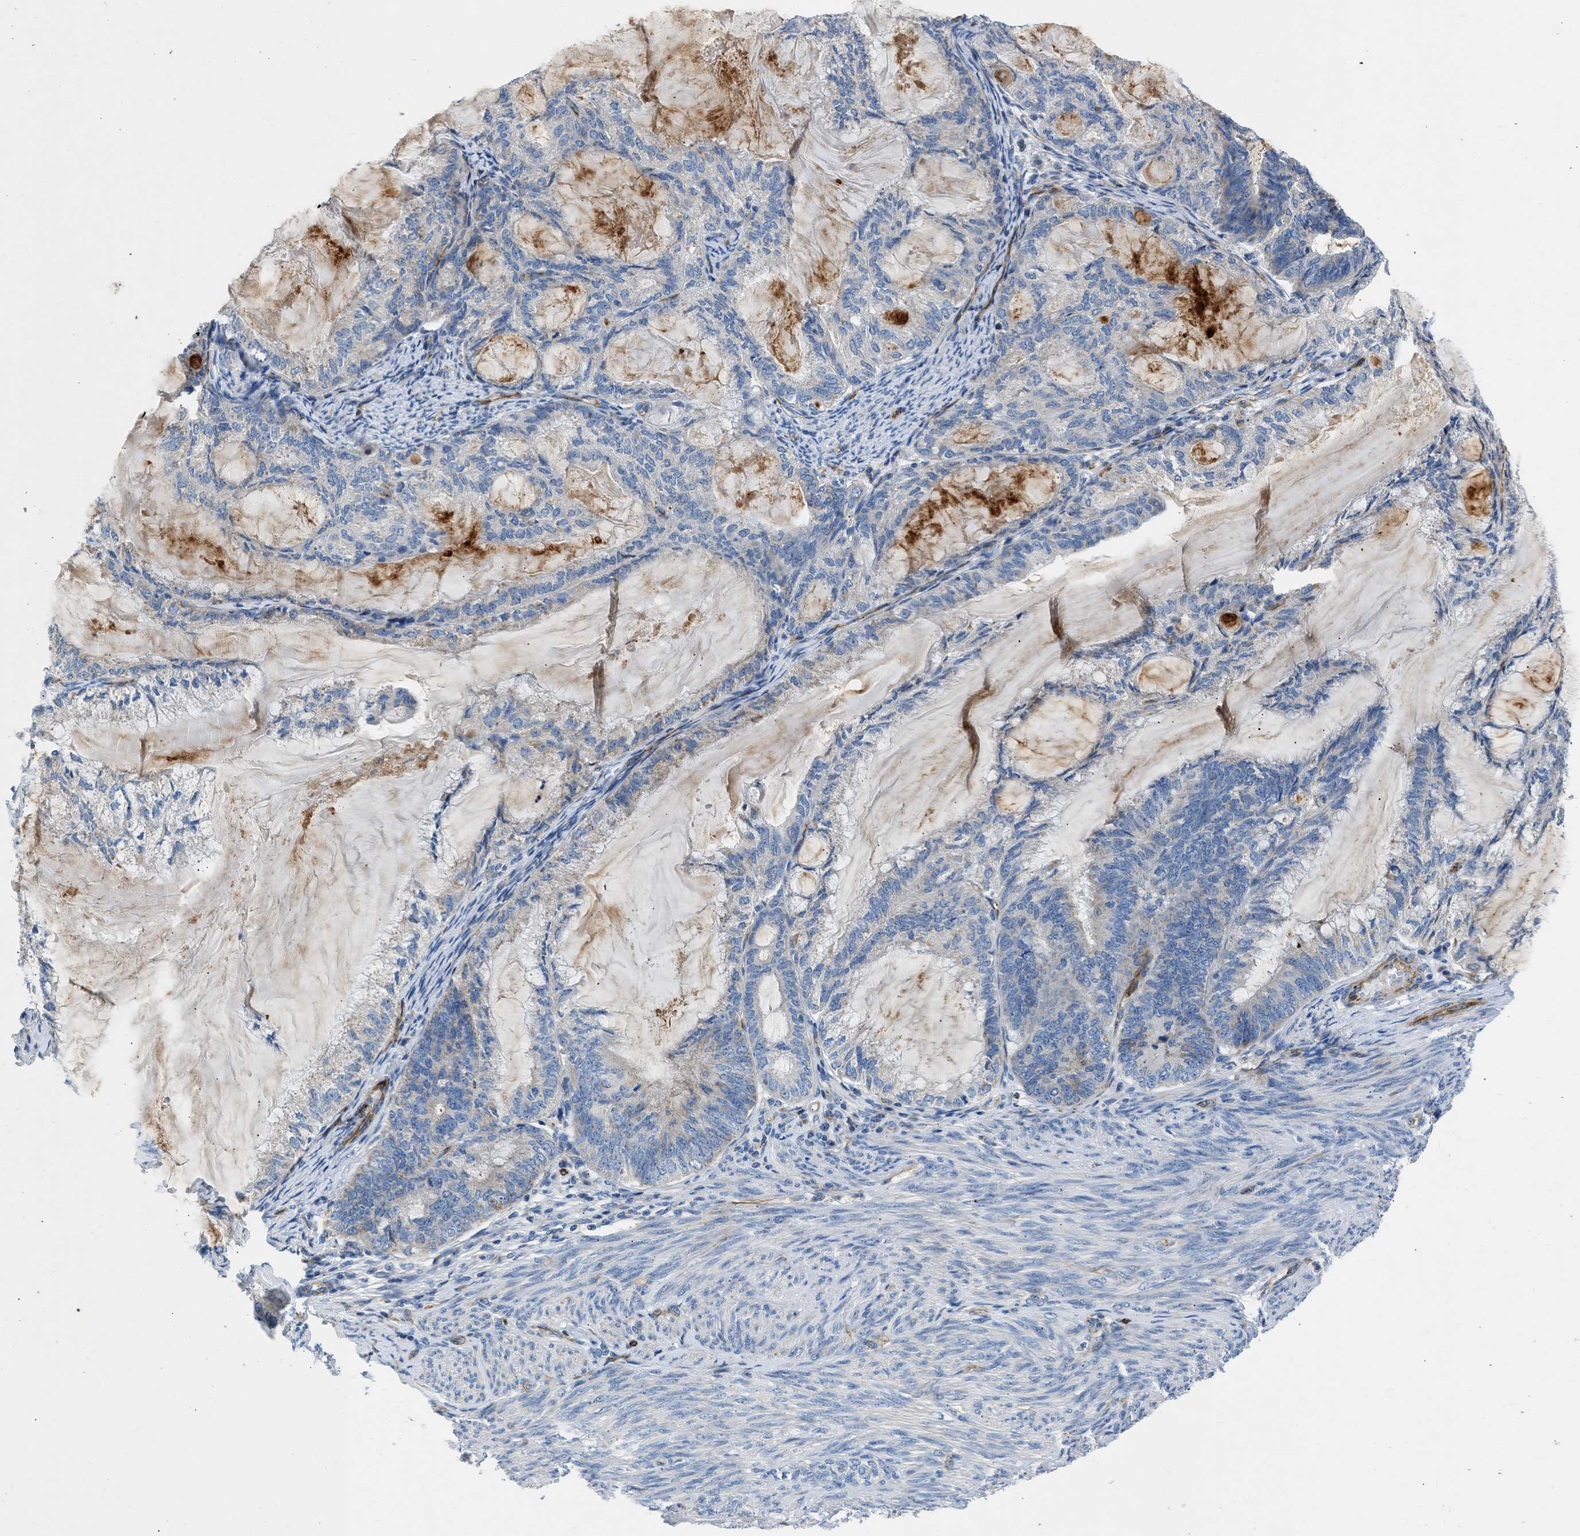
{"staining": {"intensity": "negative", "quantity": "none", "location": "none"}, "tissue": "endometrial cancer", "cell_type": "Tumor cells", "image_type": "cancer", "snomed": [{"axis": "morphology", "description": "Adenocarcinoma, NOS"}, {"axis": "topography", "description": "Endometrium"}], "caption": "Endometrial adenocarcinoma stained for a protein using immunohistochemistry (IHC) shows no positivity tumor cells.", "gene": "ULK4", "patient": {"sex": "female", "age": 86}}